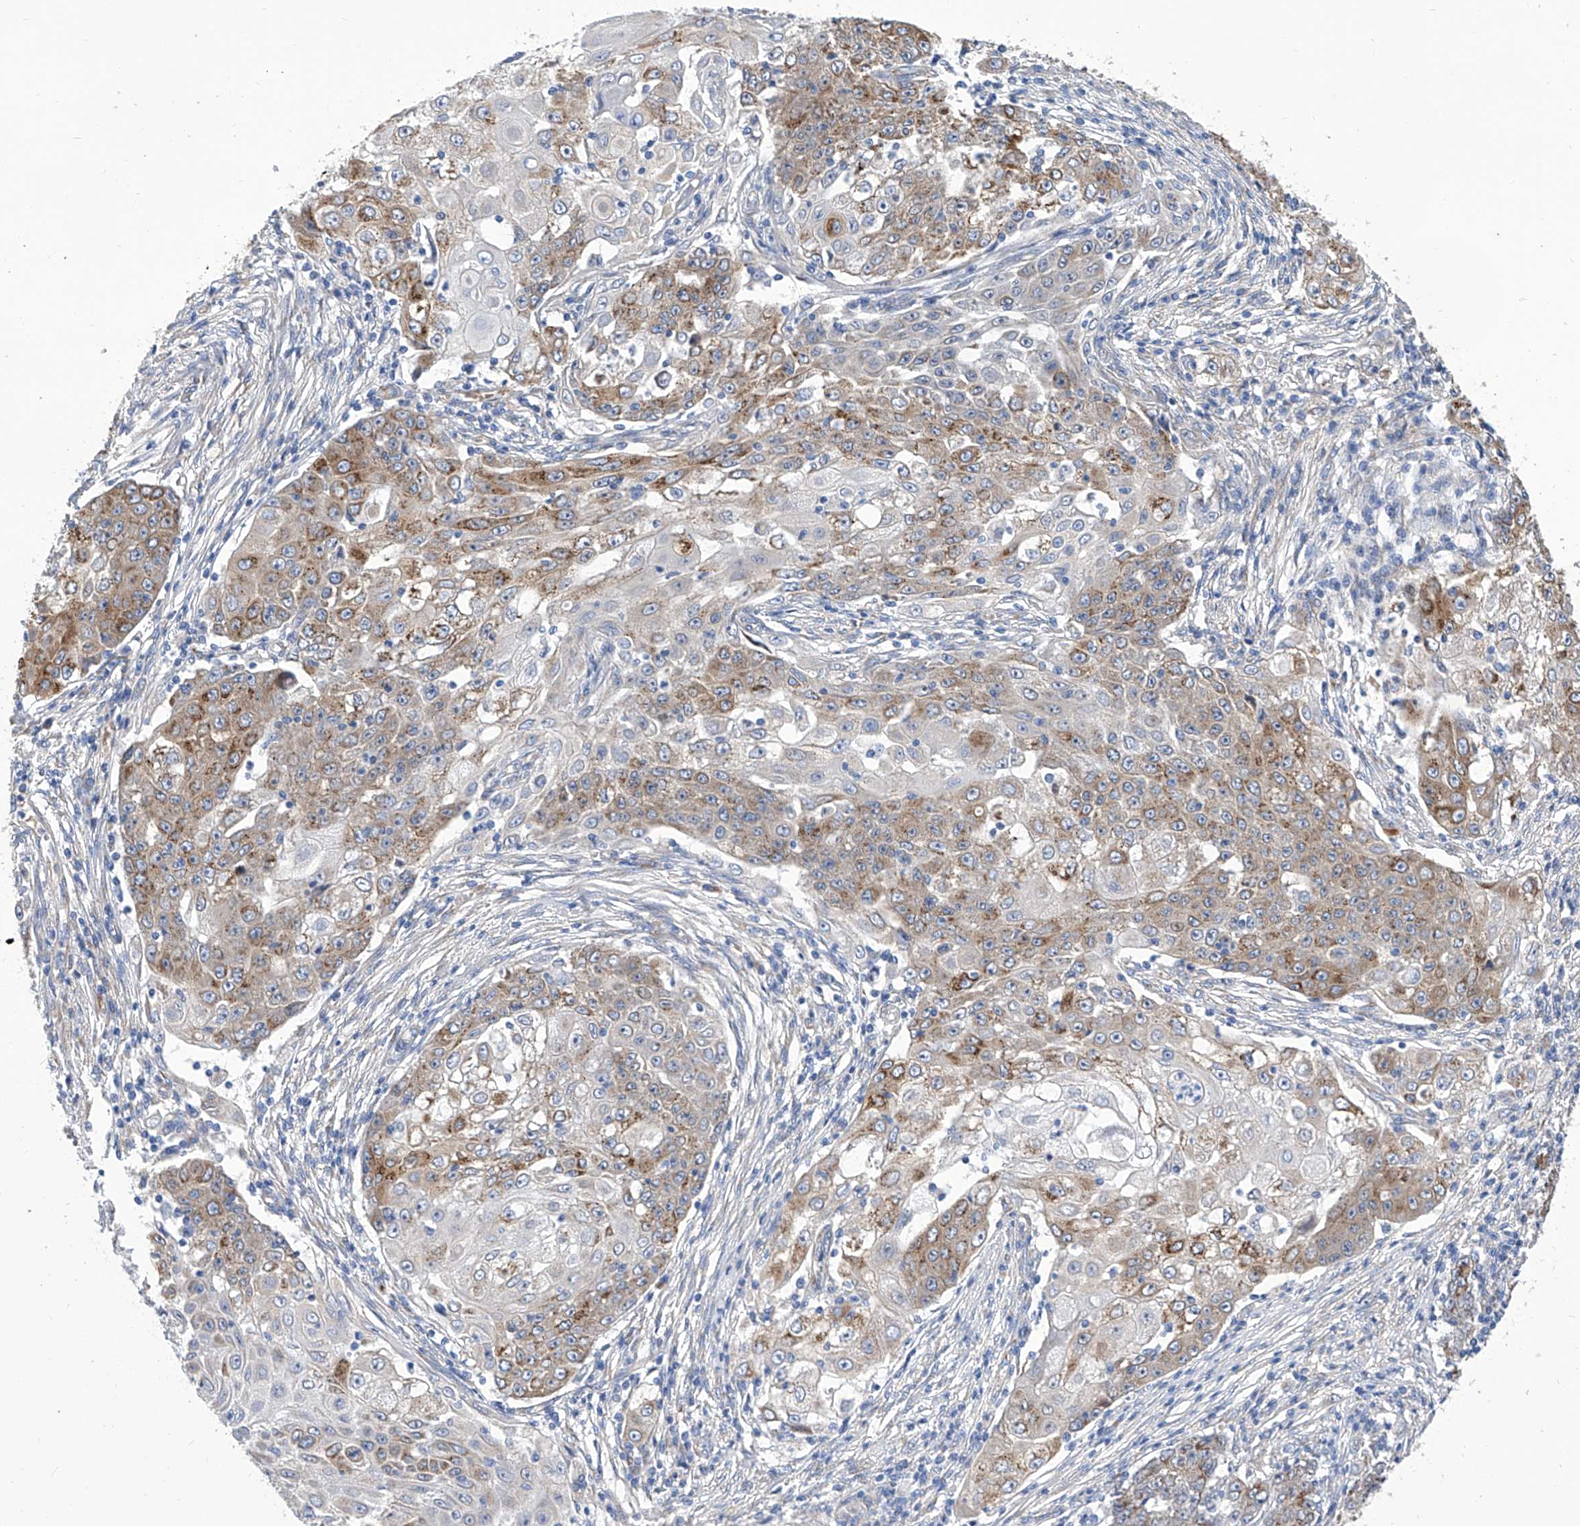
{"staining": {"intensity": "moderate", "quantity": "25%-75%", "location": "cytoplasmic/membranous"}, "tissue": "ovarian cancer", "cell_type": "Tumor cells", "image_type": "cancer", "snomed": [{"axis": "morphology", "description": "Carcinoma, endometroid"}, {"axis": "topography", "description": "Ovary"}], "caption": "IHC image of neoplastic tissue: ovarian cancer (endometroid carcinoma) stained using IHC exhibits medium levels of moderate protein expression localized specifically in the cytoplasmic/membranous of tumor cells, appearing as a cytoplasmic/membranous brown color.", "gene": "TJAP1", "patient": {"sex": "female", "age": 42}}